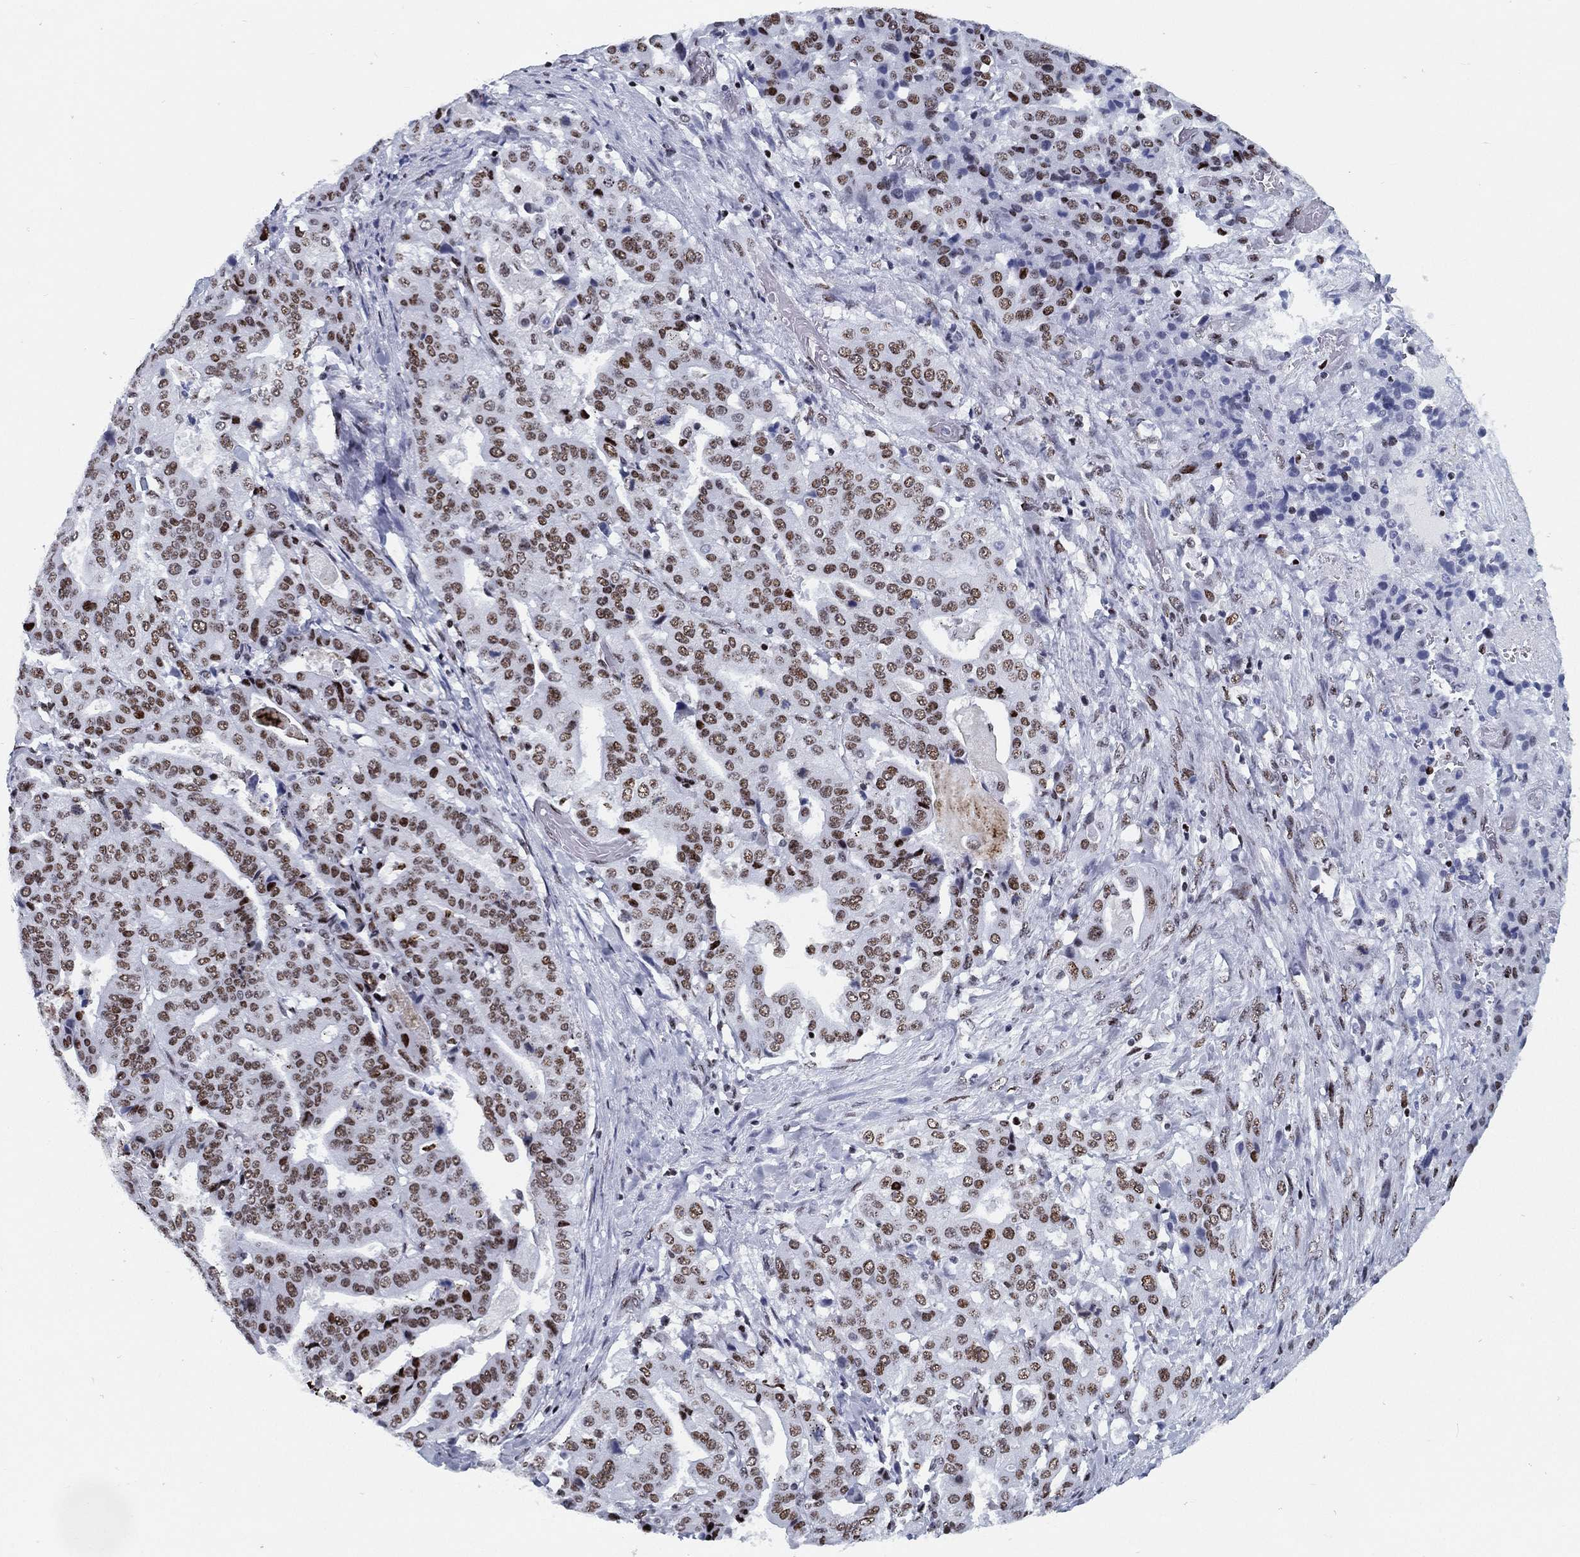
{"staining": {"intensity": "moderate", "quantity": ">75%", "location": "nuclear"}, "tissue": "stomach cancer", "cell_type": "Tumor cells", "image_type": "cancer", "snomed": [{"axis": "morphology", "description": "Adenocarcinoma, NOS"}, {"axis": "topography", "description": "Stomach"}], "caption": "Human adenocarcinoma (stomach) stained with a brown dye shows moderate nuclear positive positivity in about >75% of tumor cells.", "gene": "CYB561D2", "patient": {"sex": "male", "age": 48}}